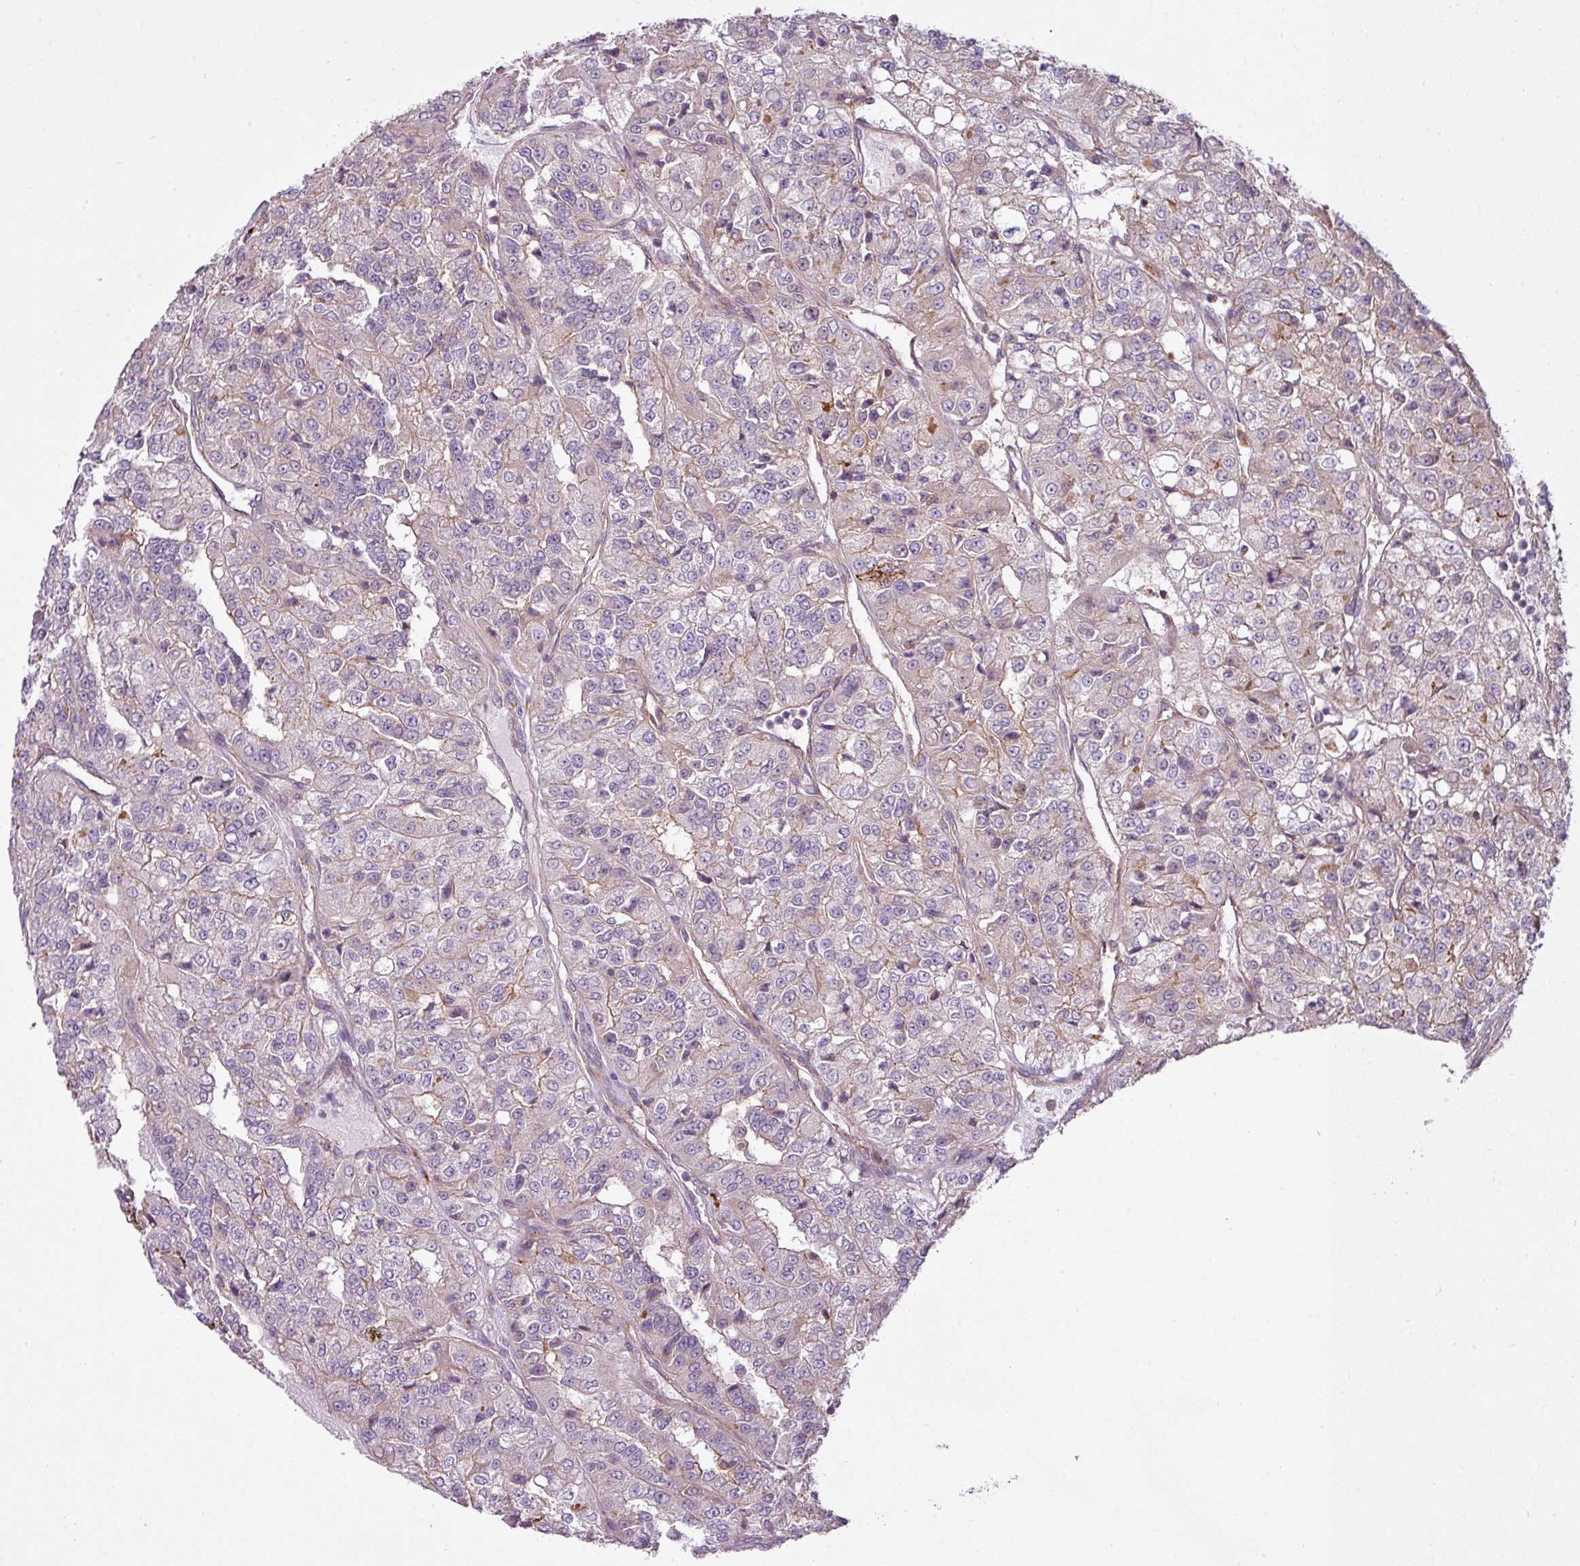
{"staining": {"intensity": "negative", "quantity": "none", "location": "none"}, "tissue": "renal cancer", "cell_type": "Tumor cells", "image_type": "cancer", "snomed": [{"axis": "morphology", "description": "Adenocarcinoma, NOS"}, {"axis": "topography", "description": "Kidney"}], "caption": "Adenocarcinoma (renal) stained for a protein using immunohistochemistry displays no positivity tumor cells.", "gene": "ZC2HC1C", "patient": {"sex": "female", "age": 63}}